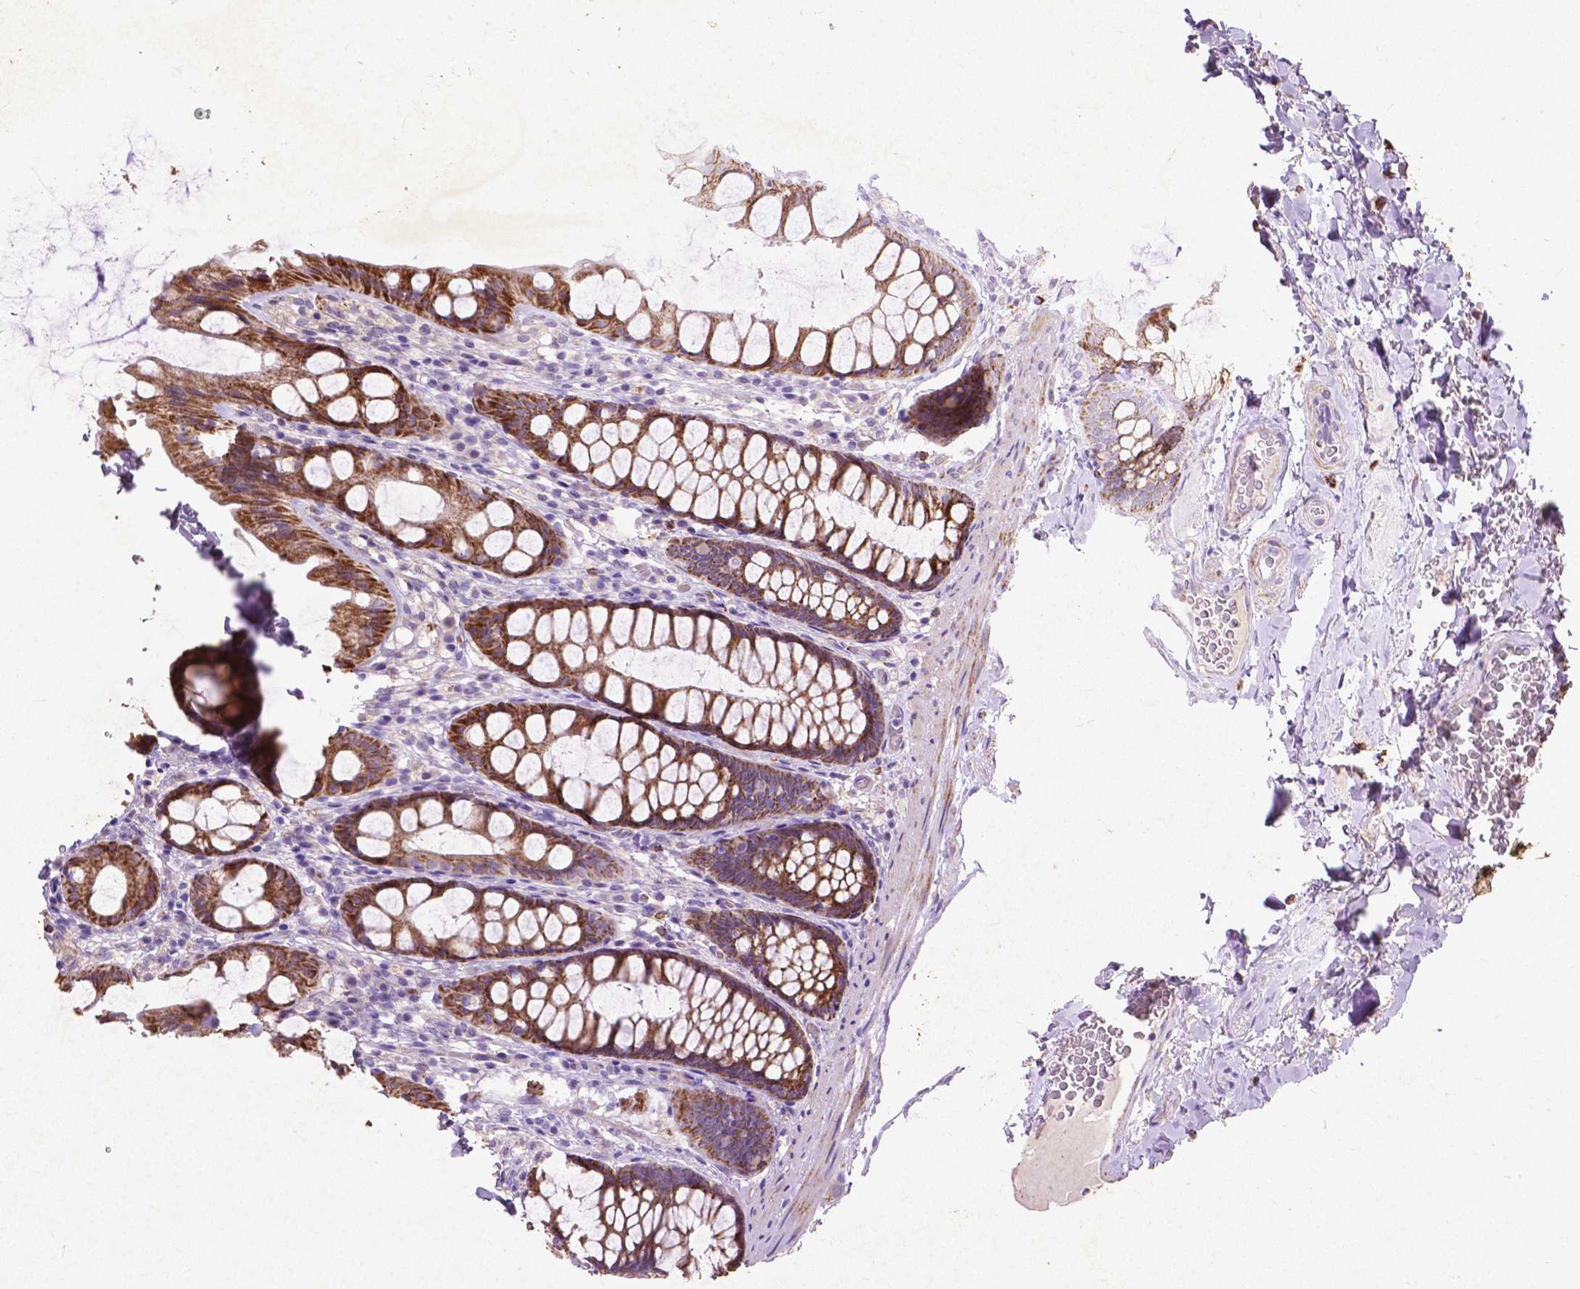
{"staining": {"intensity": "weak", "quantity": "<25%", "location": "cytoplasmic/membranous"}, "tissue": "colon", "cell_type": "Endothelial cells", "image_type": "normal", "snomed": [{"axis": "morphology", "description": "Normal tissue, NOS"}, {"axis": "topography", "description": "Colon"}], "caption": "A high-resolution histopathology image shows IHC staining of normal colon, which reveals no significant staining in endothelial cells.", "gene": "THEGL", "patient": {"sex": "male", "age": 47}}